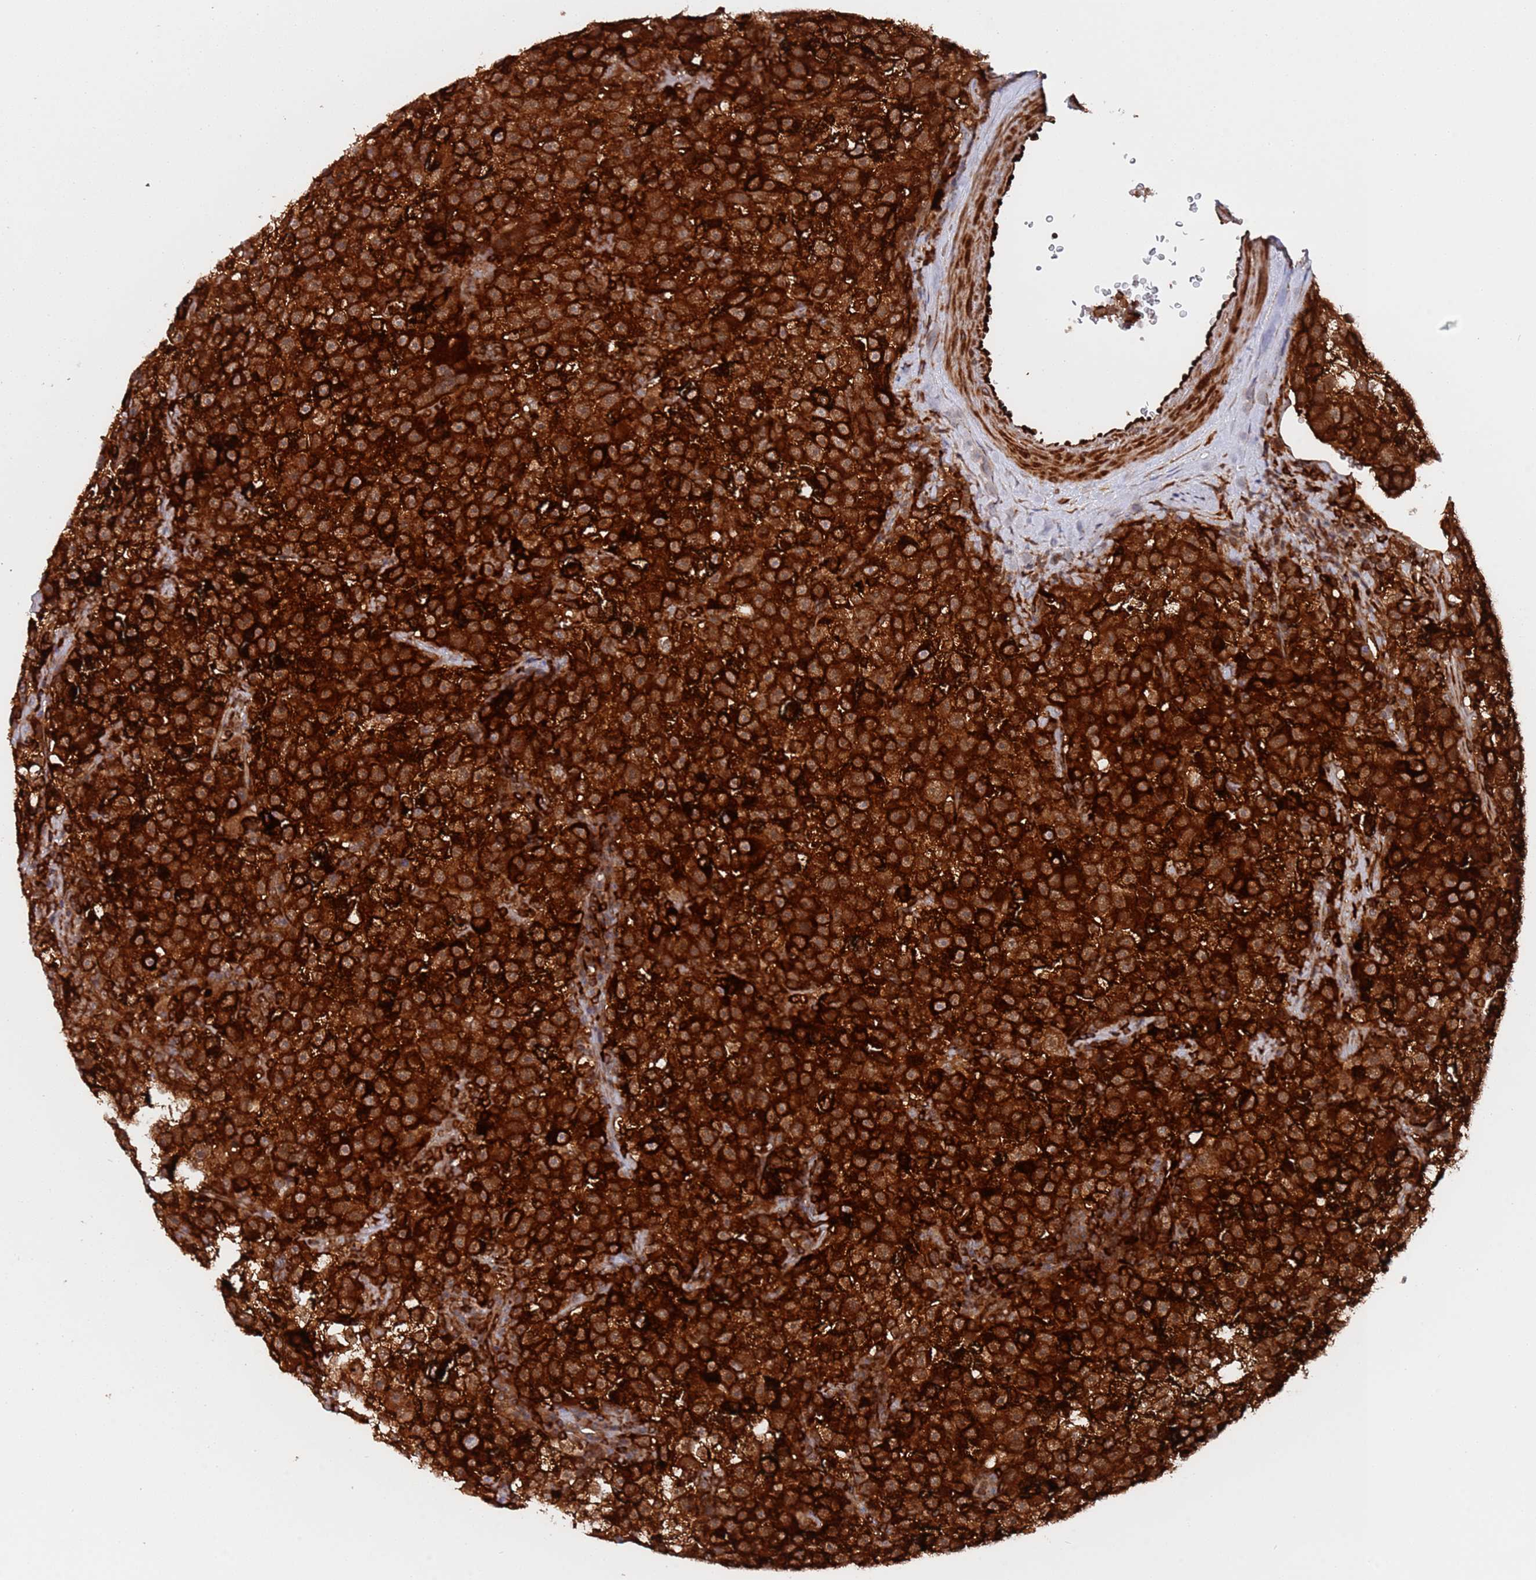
{"staining": {"intensity": "strong", "quantity": ">75%", "location": "cytoplasmic/membranous"}, "tissue": "testis cancer", "cell_type": "Tumor cells", "image_type": "cancer", "snomed": [{"axis": "morphology", "description": "Seminoma, NOS"}, {"axis": "topography", "description": "Testis"}], "caption": "High-power microscopy captured an immunohistochemistry (IHC) photomicrograph of seminoma (testis), revealing strong cytoplasmic/membranous expression in about >75% of tumor cells.", "gene": "DDX60", "patient": {"sex": "male", "age": 22}}